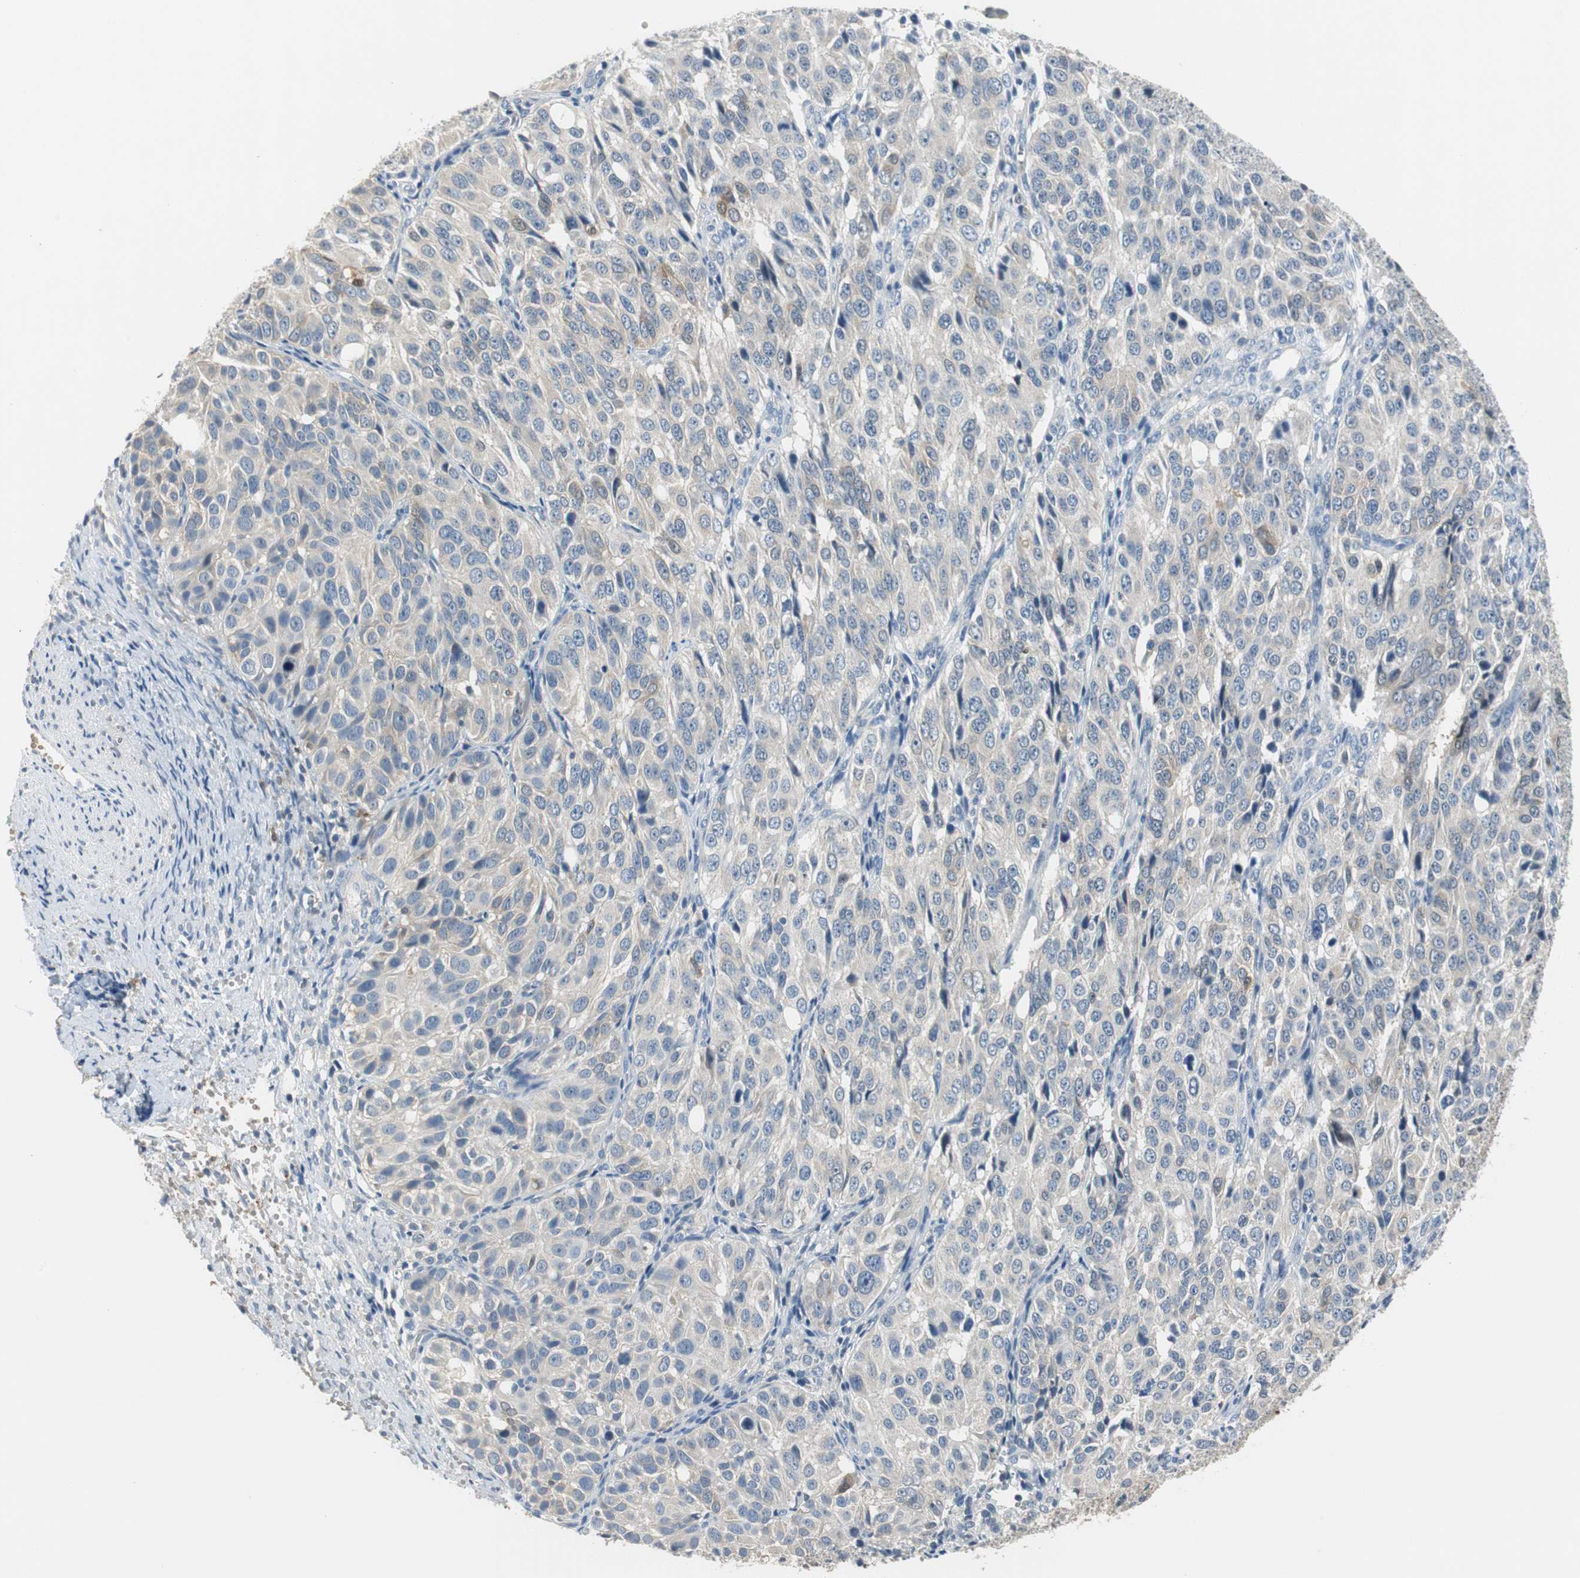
{"staining": {"intensity": "weak", "quantity": "25%-75%", "location": "cytoplasmic/membranous"}, "tissue": "ovarian cancer", "cell_type": "Tumor cells", "image_type": "cancer", "snomed": [{"axis": "morphology", "description": "Carcinoma, endometroid"}, {"axis": "topography", "description": "Ovary"}], "caption": "Immunohistochemical staining of ovarian cancer exhibits low levels of weak cytoplasmic/membranous positivity in approximately 25%-75% of tumor cells. (DAB IHC, brown staining for protein, blue staining for nuclei).", "gene": "MSTO1", "patient": {"sex": "female", "age": 51}}